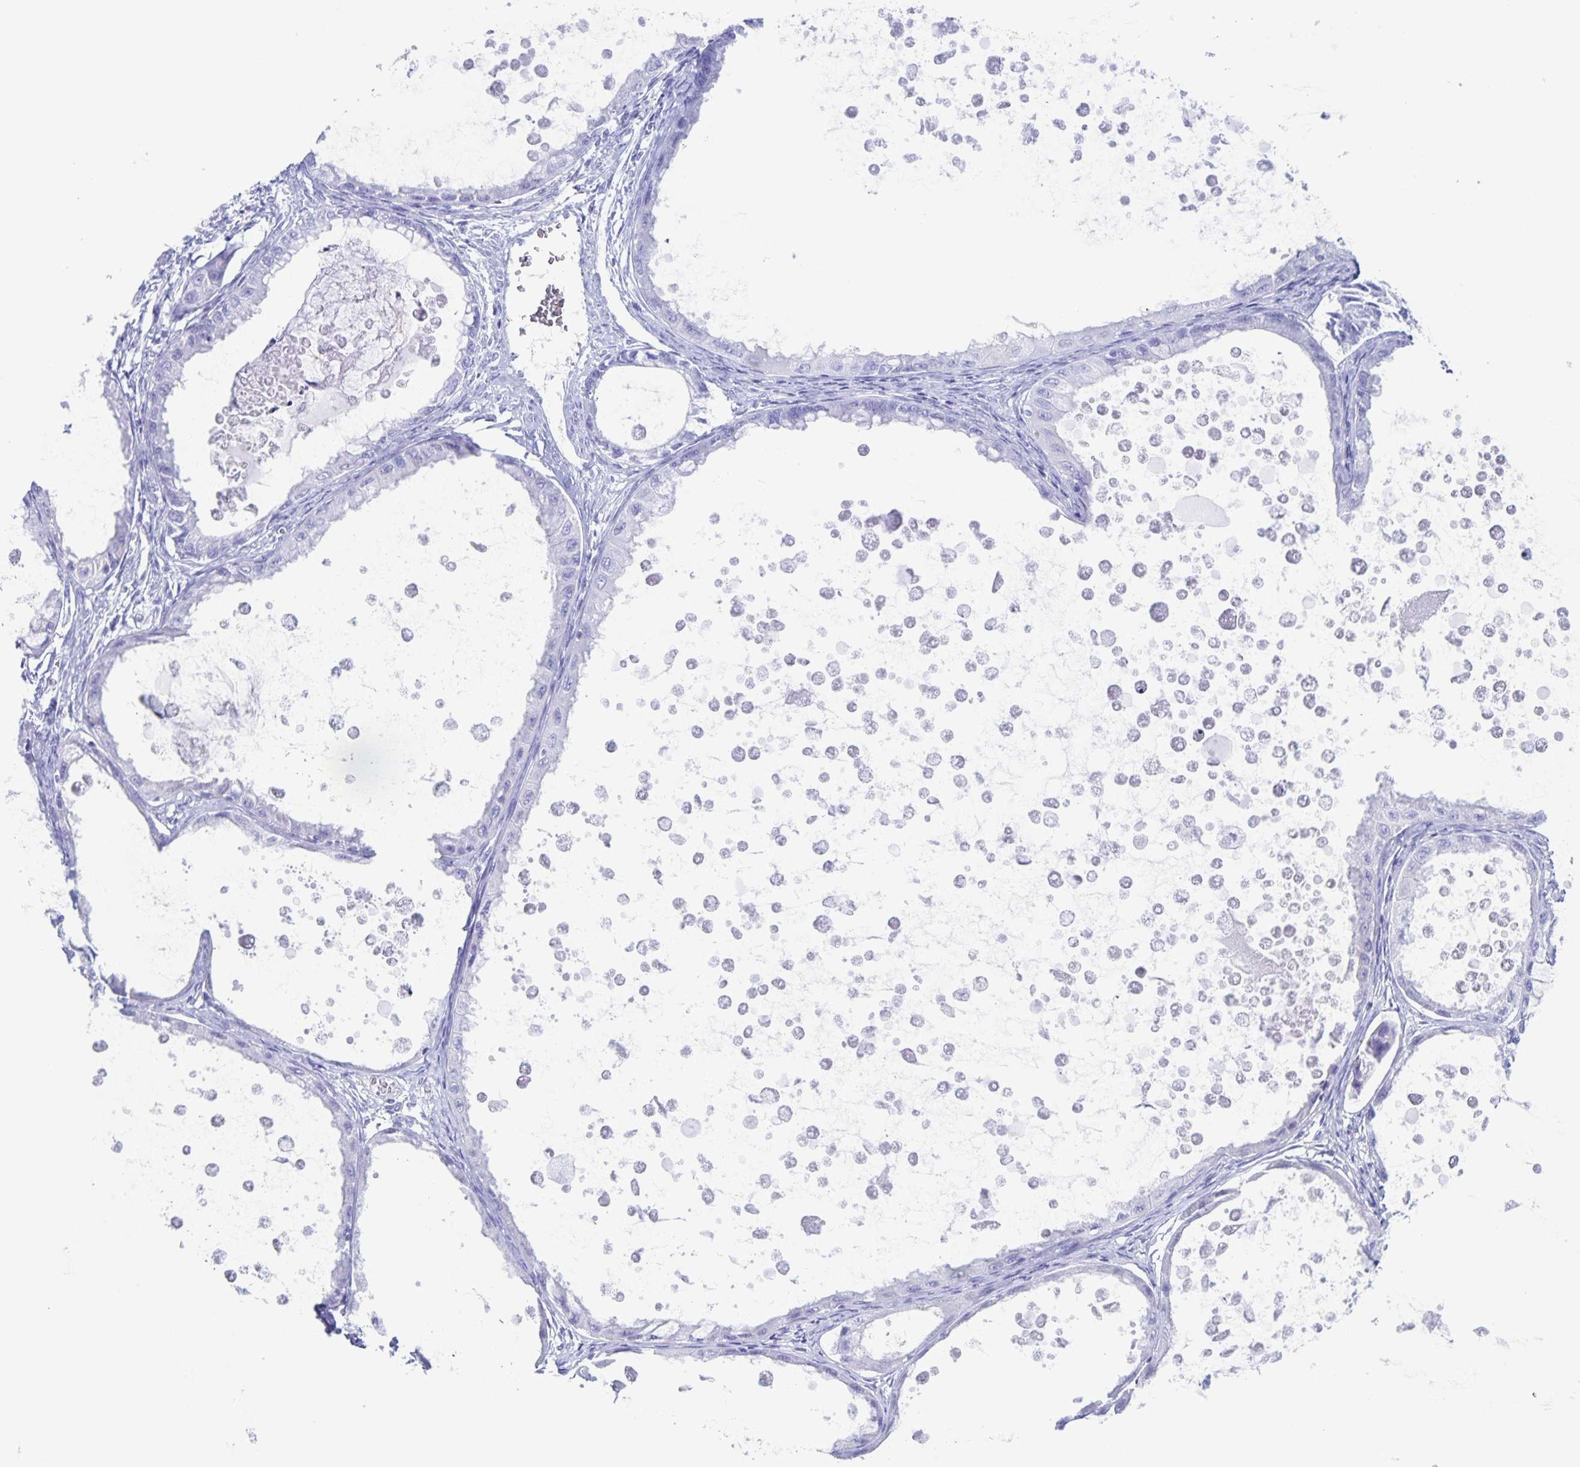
{"staining": {"intensity": "negative", "quantity": "none", "location": "none"}, "tissue": "ovarian cancer", "cell_type": "Tumor cells", "image_type": "cancer", "snomed": [{"axis": "morphology", "description": "Cystadenocarcinoma, mucinous, NOS"}, {"axis": "topography", "description": "Ovary"}], "caption": "The micrograph shows no significant staining in tumor cells of ovarian mucinous cystadenocarcinoma. (DAB immunohistochemistry (IHC) visualized using brightfield microscopy, high magnification).", "gene": "C12orf56", "patient": {"sex": "female", "age": 64}}